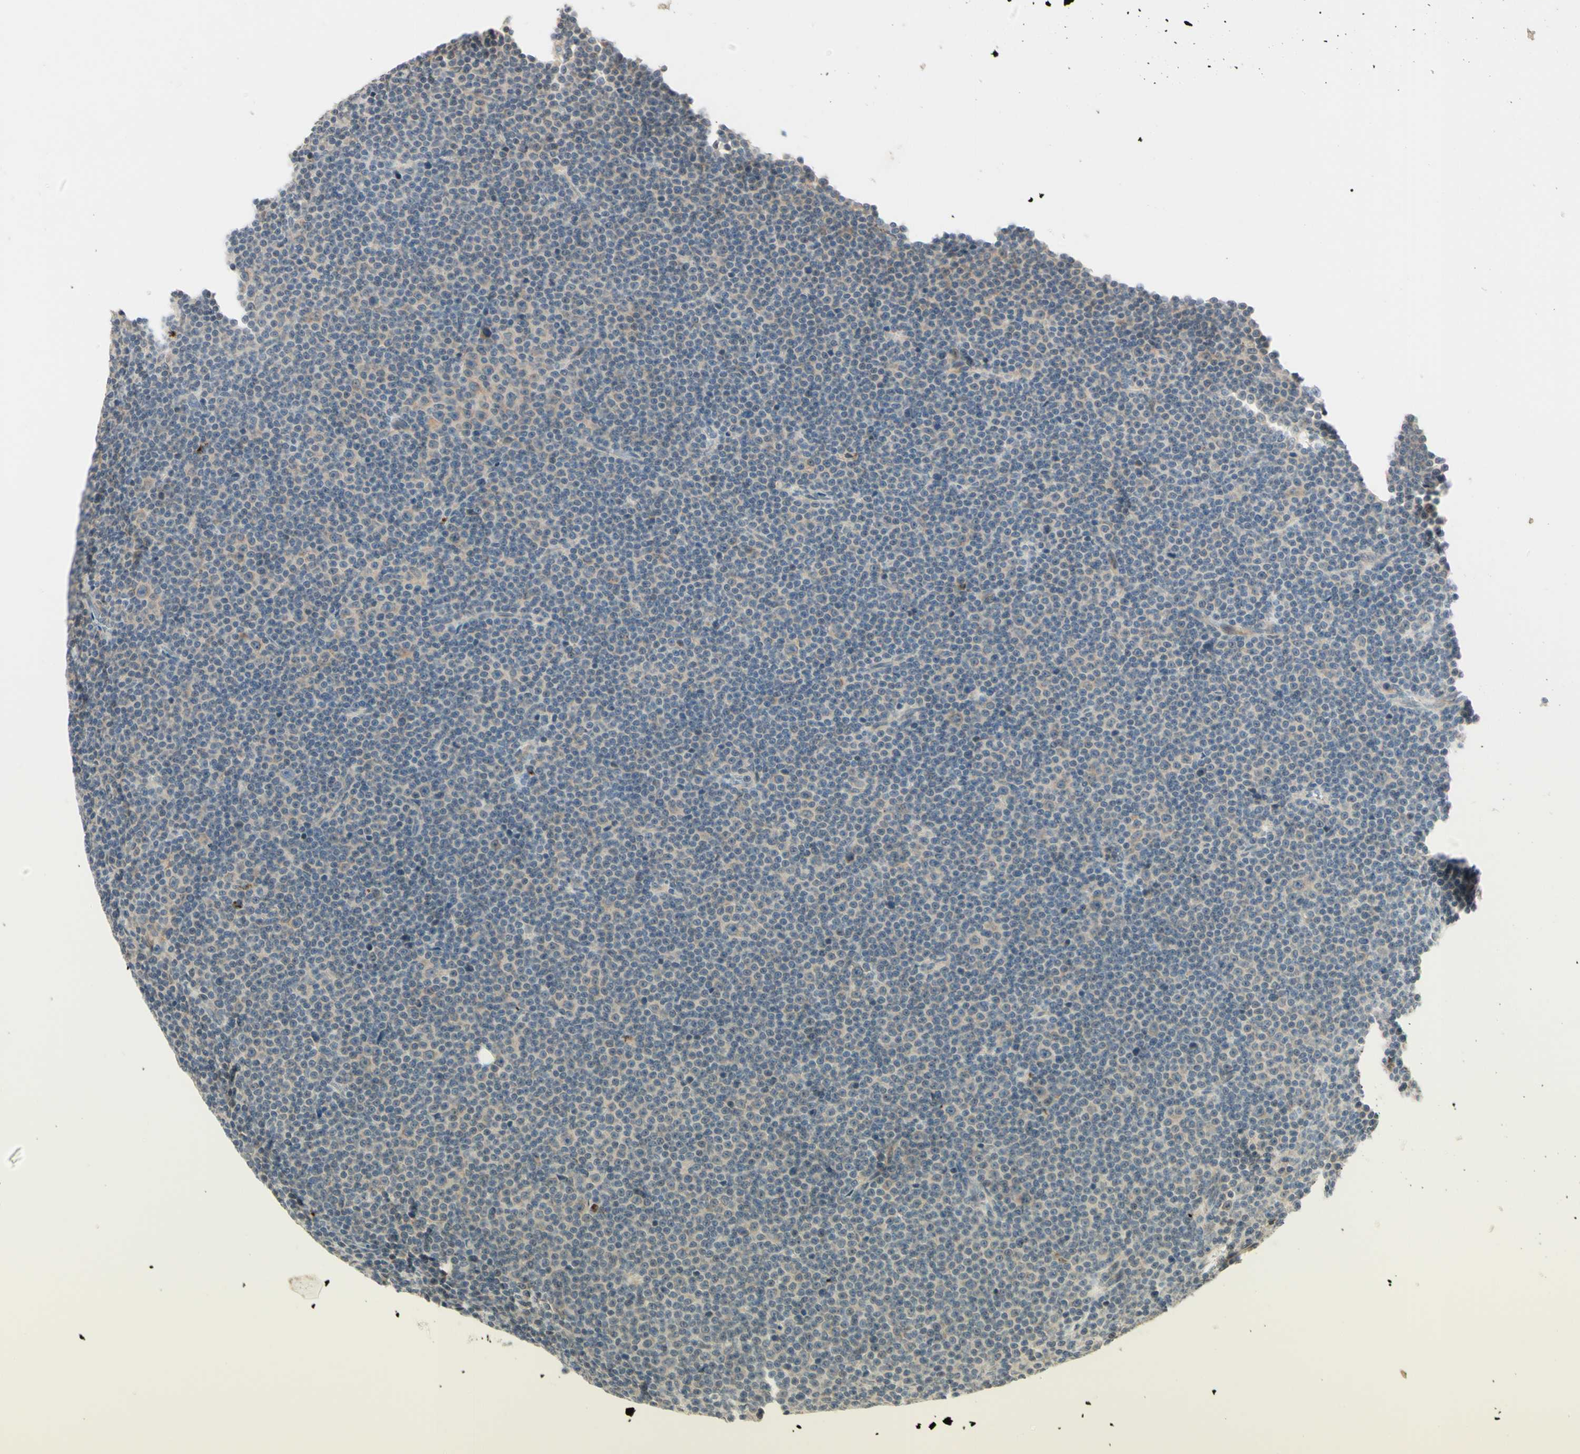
{"staining": {"intensity": "negative", "quantity": "none", "location": "none"}, "tissue": "lymphoma", "cell_type": "Tumor cells", "image_type": "cancer", "snomed": [{"axis": "morphology", "description": "Malignant lymphoma, non-Hodgkin's type, Low grade"}, {"axis": "topography", "description": "Lymph node"}], "caption": "Protein analysis of lymphoma shows no significant positivity in tumor cells.", "gene": "ZW10", "patient": {"sex": "female", "age": 67}}